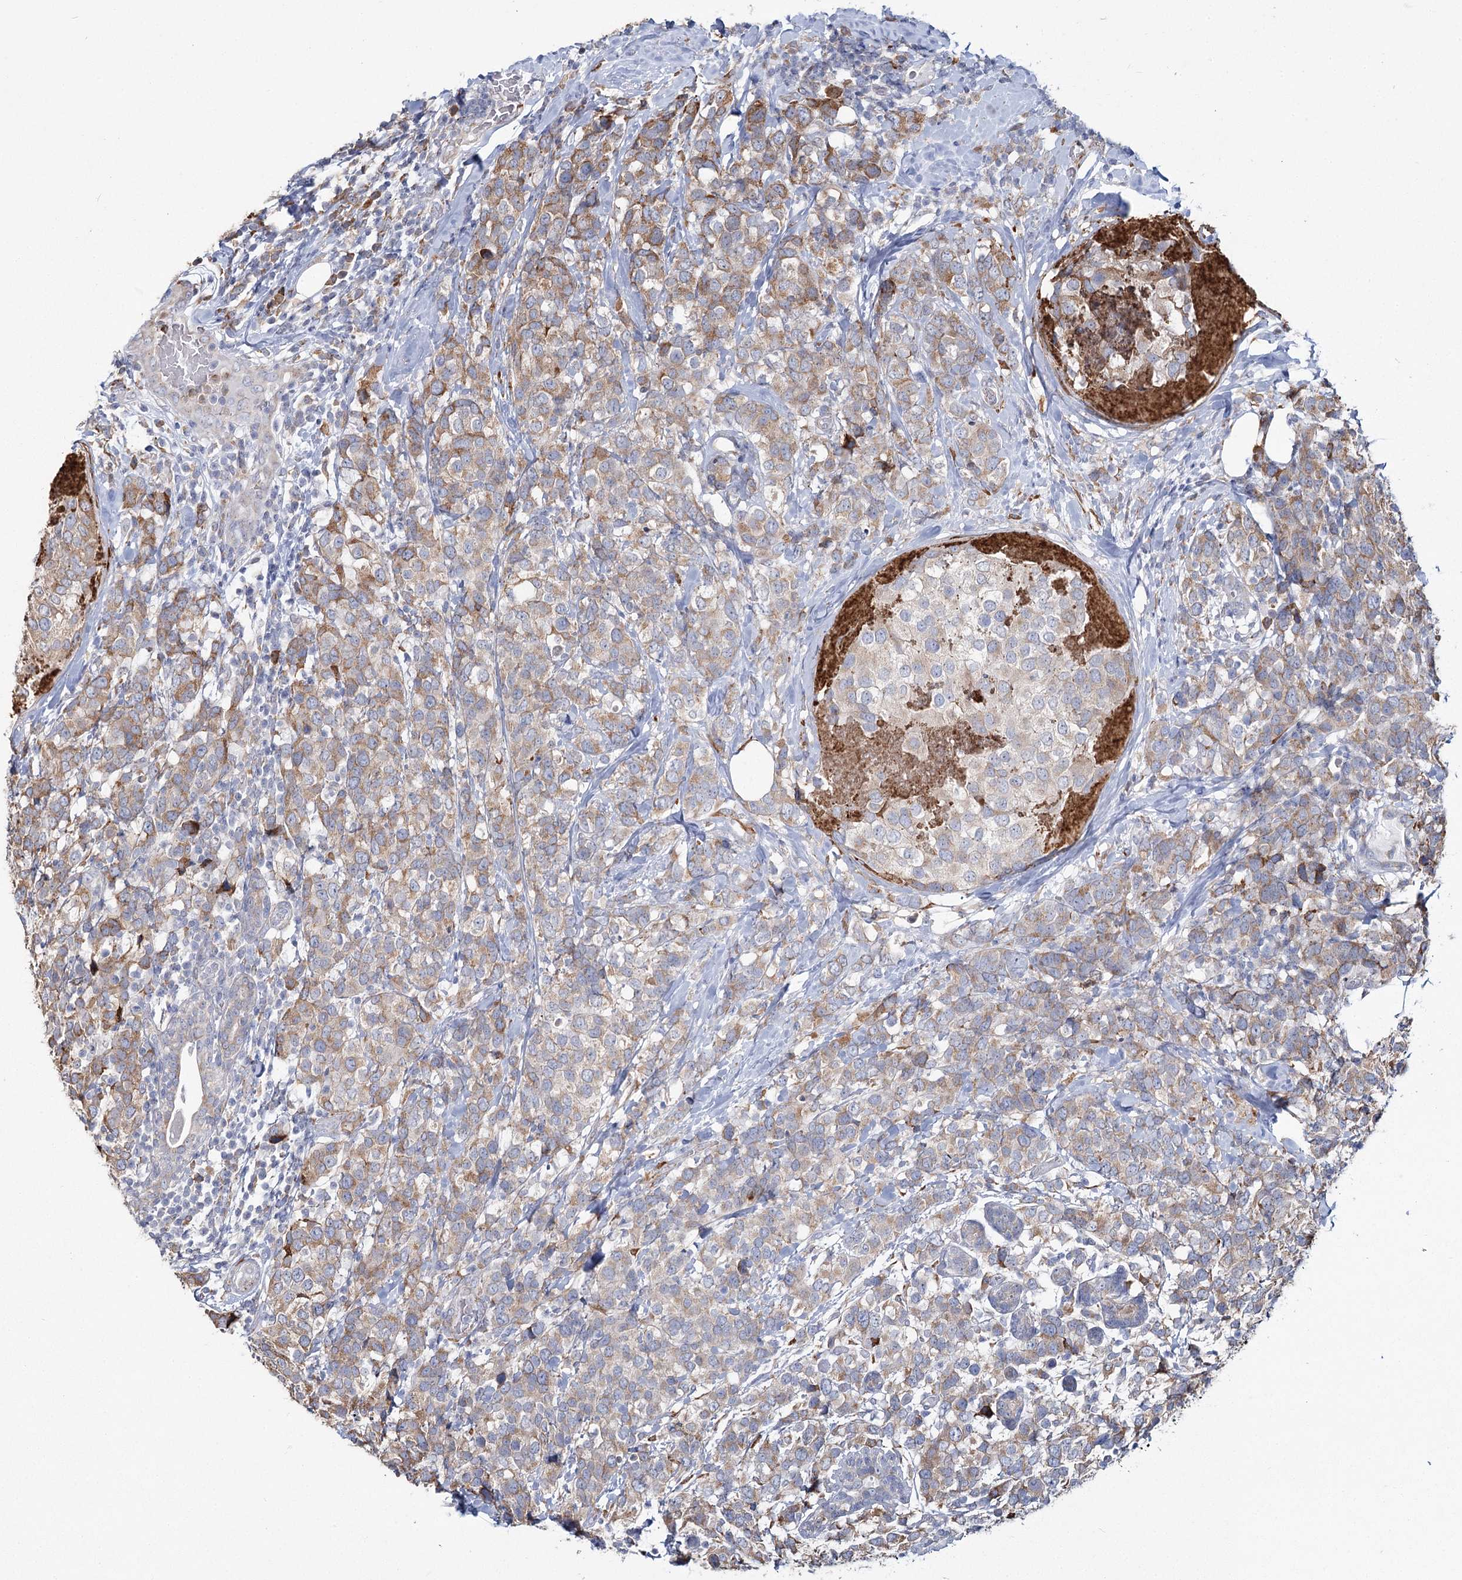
{"staining": {"intensity": "moderate", "quantity": ">75%", "location": "cytoplasmic/membranous"}, "tissue": "breast cancer", "cell_type": "Tumor cells", "image_type": "cancer", "snomed": [{"axis": "morphology", "description": "Lobular carcinoma"}, {"axis": "topography", "description": "Breast"}], "caption": "DAB immunohistochemical staining of breast cancer (lobular carcinoma) displays moderate cytoplasmic/membranous protein positivity in approximately >75% of tumor cells.", "gene": "ZCCHC9", "patient": {"sex": "female", "age": 59}}